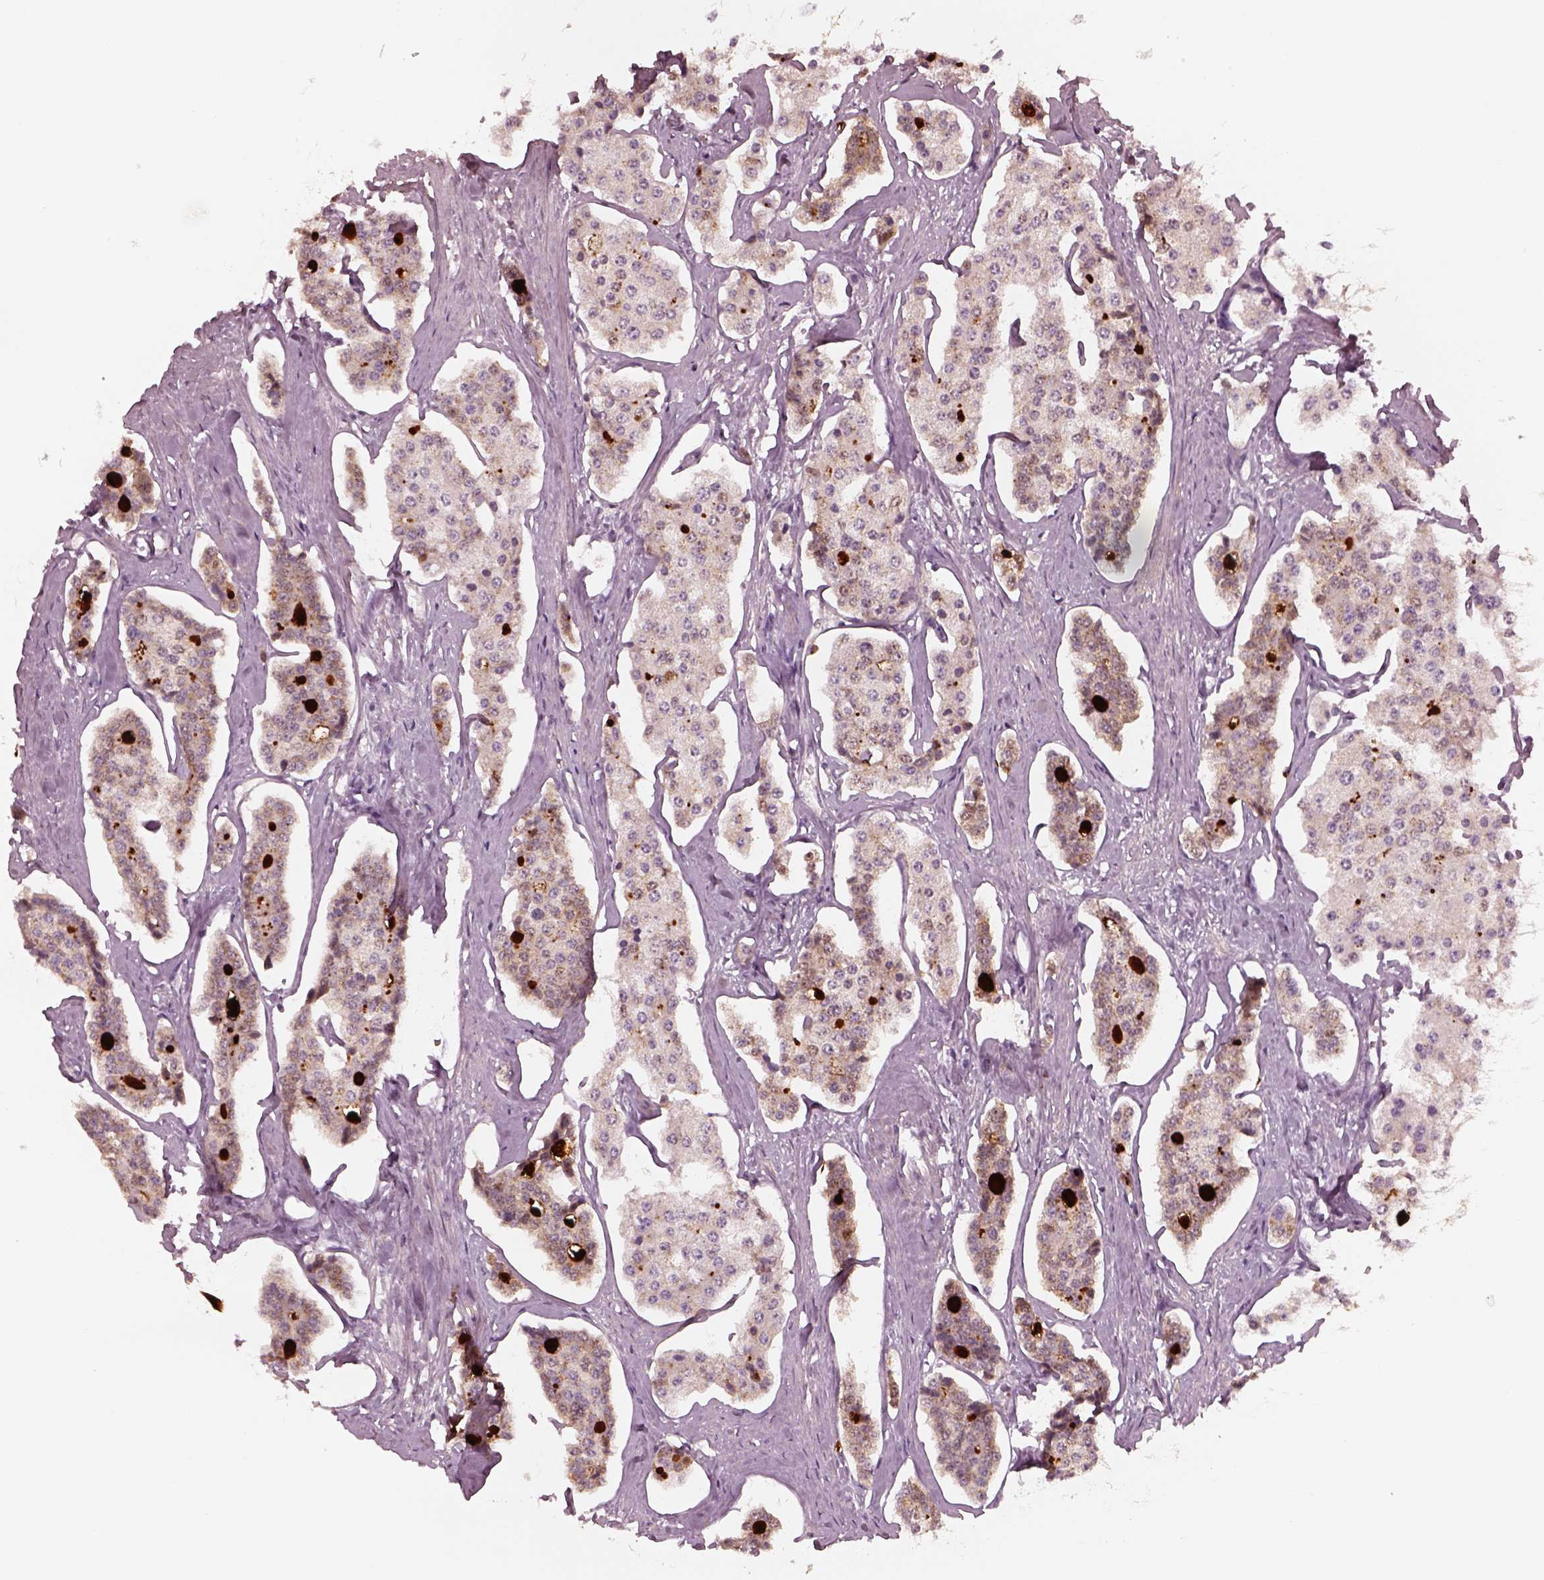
{"staining": {"intensity": "weak", "quantity": "<25%", "location": "cytoplasmic/membranous"}, "tissue": "carcinoid", "cell_type": "Tumor cells", "image_type": "cancer", "snomed": [{"axis": "morphology", "description": "Carcinoid, malignant, NOS"}, {"axis": "topography", "description": "Small intestine"}], "caption": "Immunohistochemical staining of carcinoid displays no significant staining in tumor cells. The staining was performed using DAB (3,3'-diaminobenzidine) to visualize the protein expression in brown, while the nuclei were stained in blue with hematoxylin (Magnification: 20x).", "gene": "SDCBP2", "patient": {"sex": "female", "age": 65}}